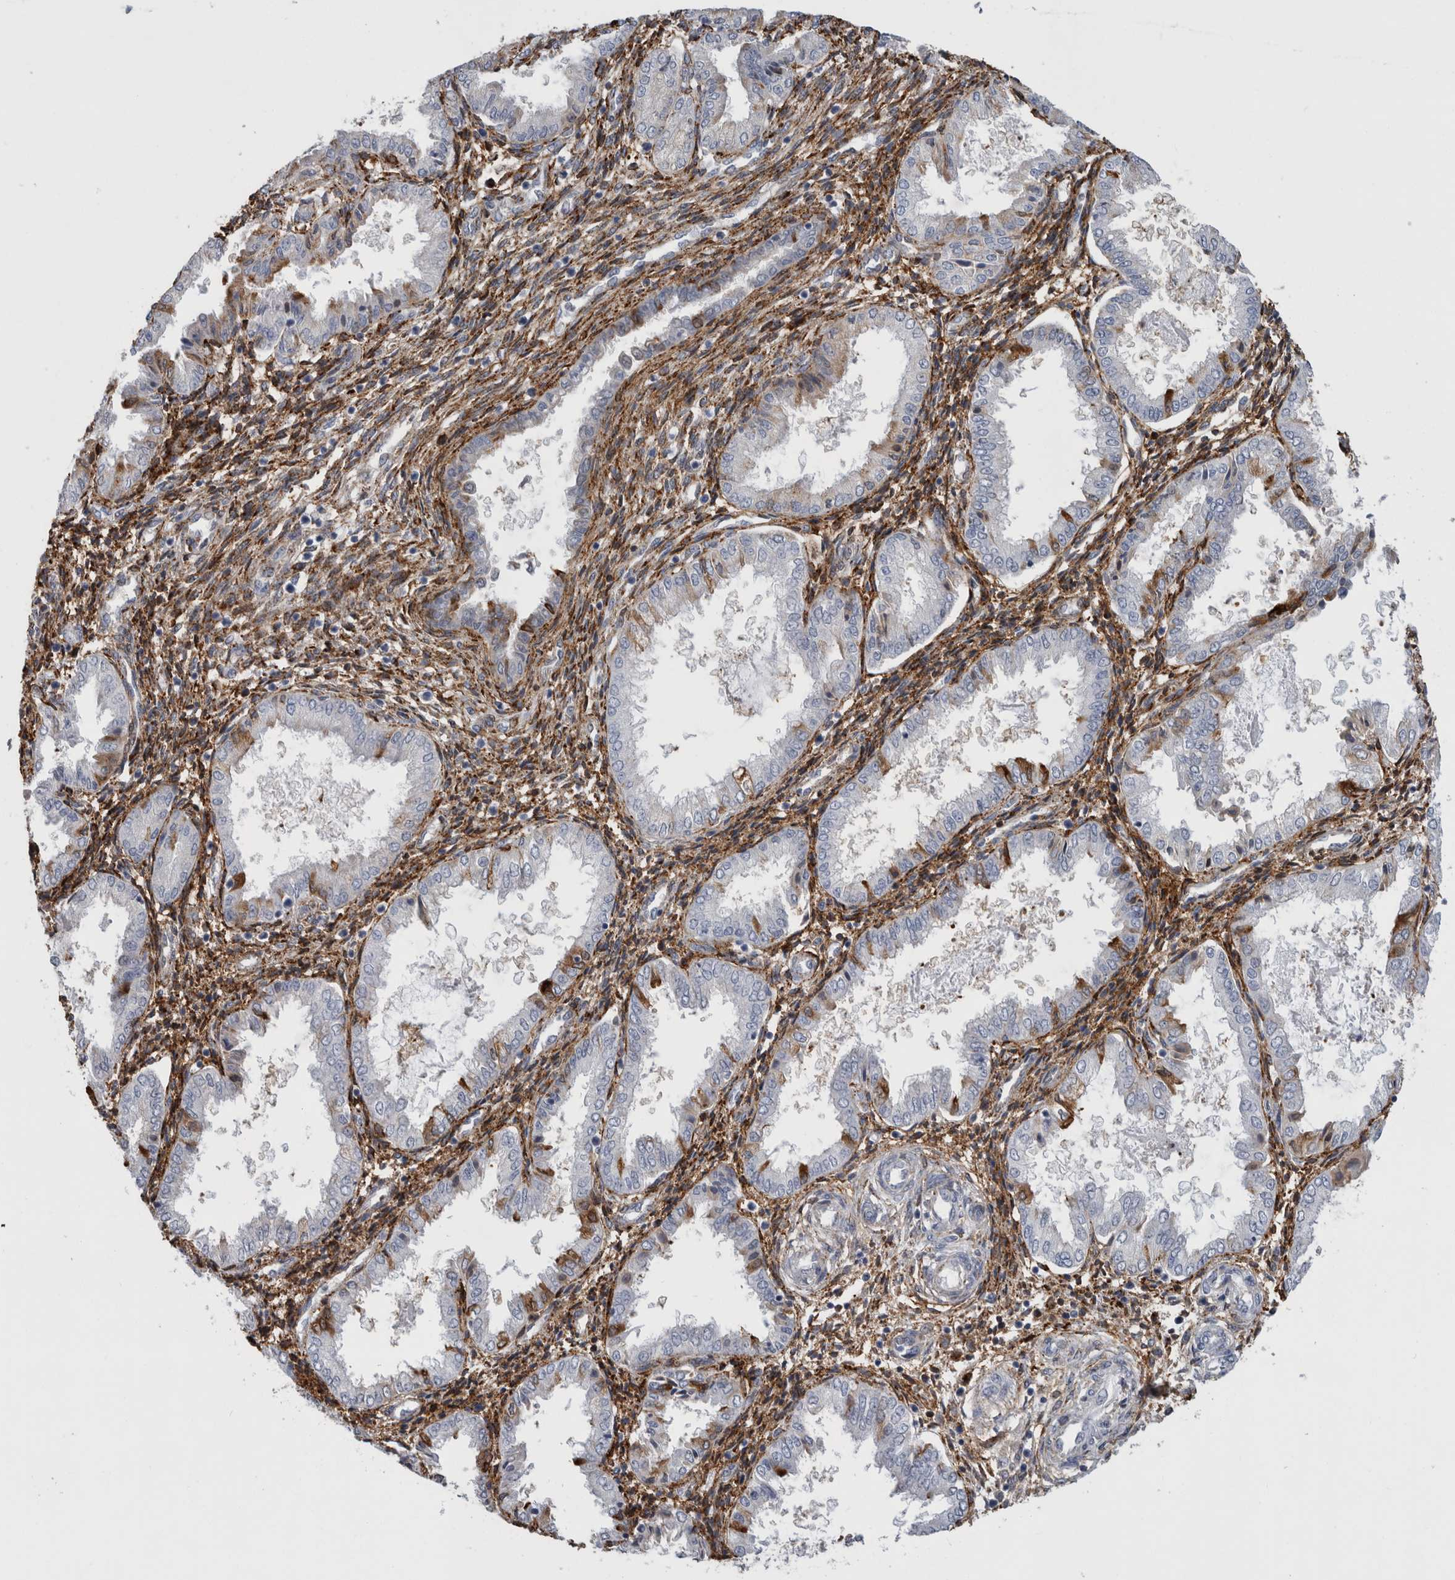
{"staining": {"intensity": "moderate", "quantity": "25%-75%", "location": "cytoplasmic/membranous"}, "tissue": "endometrium", "cell_type": "Cells in endometrial stroma", "image_type": "normal", "snomed": [{"axis": "morphology", "description": "Normal tissue, NOS"}, {"axis": "topography", "description": "Endometrium"}], "caption": "Protein analysis of normal endometrium shows moderate cytoplasmic/membranous expression in approximately 25%-75% of cells in endometrial stroma.", "gene": "DNAJC24", "patient": {"sex": "female", "age": 33}}